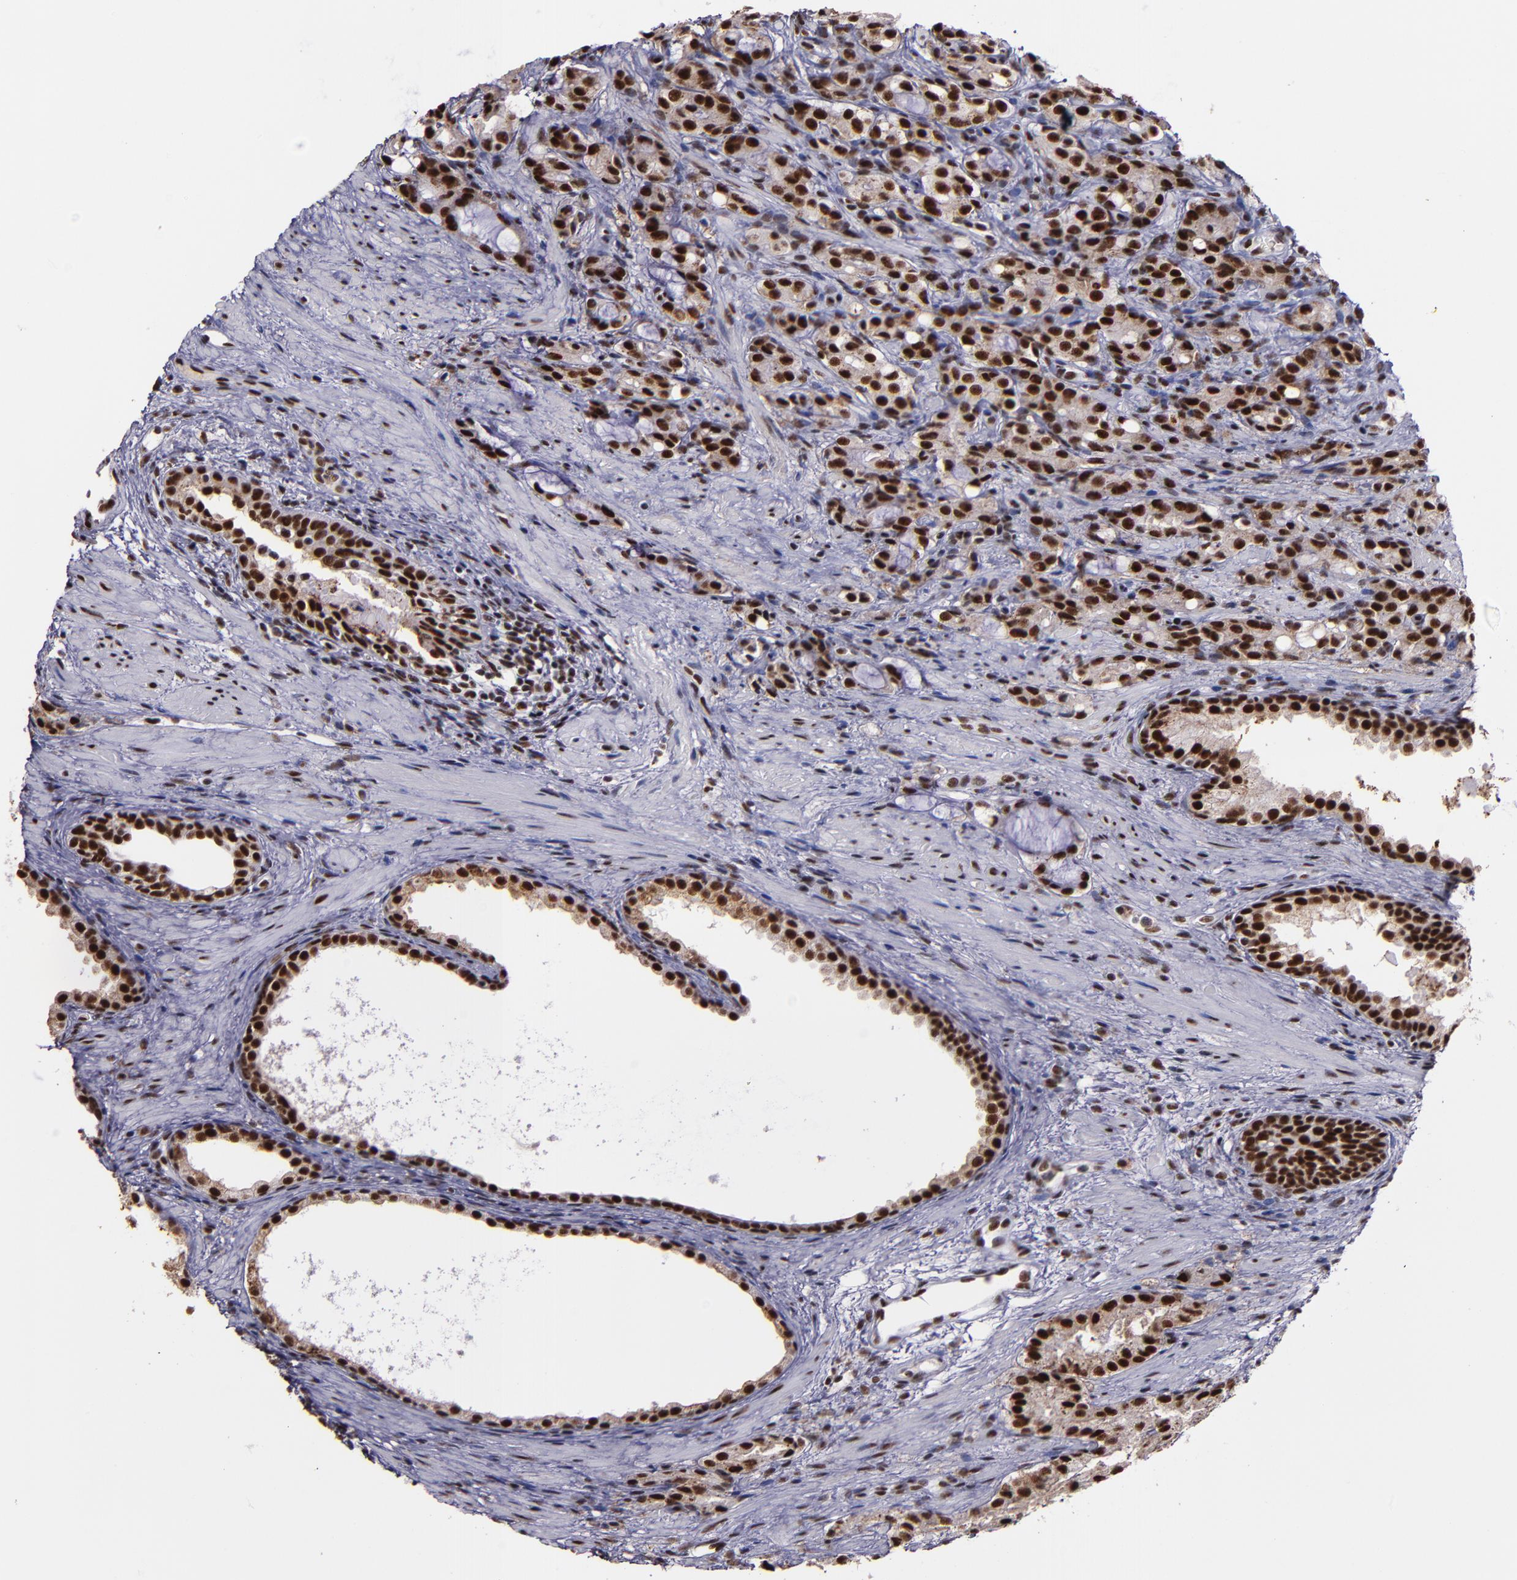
{"staining": {"intensity": "strong", "quantity": ">75%", "location": "nuclear"}, "tissue": "prostate cancer", "cell_type": "Tumor cells", "image_type": "cancer", "snomed": [{"axis": "morphology", "description": "Adenocarcinoma, High grade"}, {"axis": "topography", "description": "Prostate"}], "caption": "Protein expression analysis of human prostate adenocarcinoma (high-grade) reveals strong nuclear positivity in approximately >75% of tumor cells. (DAB IHC with brightfield microscopy, high magnification).", "gene": "PPP4R3A", "patient": {"sex": "male", "age": 72}}